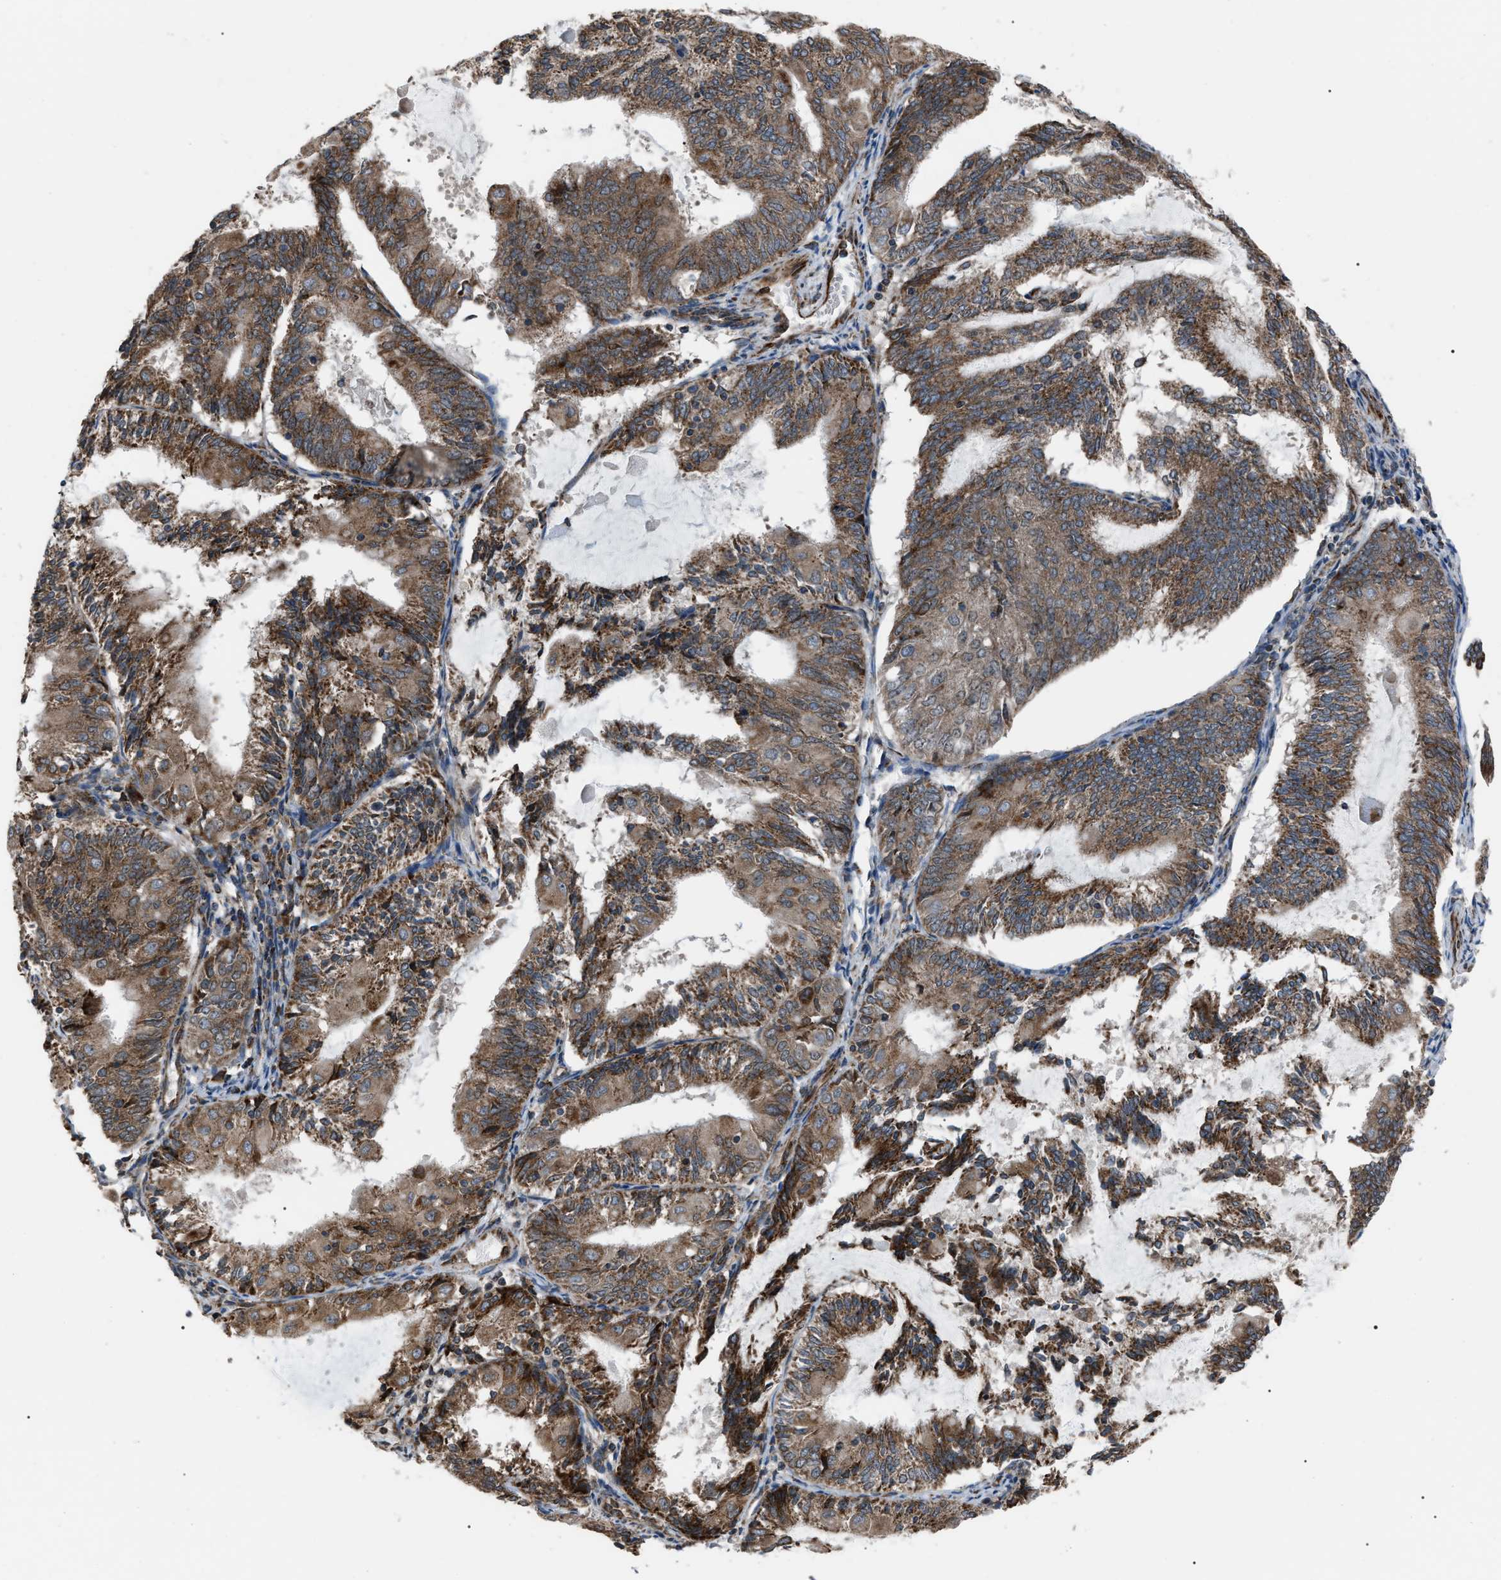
{"staining": {"intensity": "strong", "quantity": ">75%", "location": "cytoplasmic/membranous"}, "tissue": "endometrial cancer", "cell_type": "Tumor cells", "image_type": "cancer", "snomed": [{"axis": "morphology", "description": "Adenocarcinoma, NOS"}, {"axis": "topography", "description": "Endometrium"}], "caption": "DAB (3,3'-diaminobenzidine) immunohistochemical staining of endometrial cancer exhibits strong cytoplasmic/membranous protein expression in about >75% of tumor cells.", "gene": "AGO2", "patient": {"sex": "female", "age": 81}}